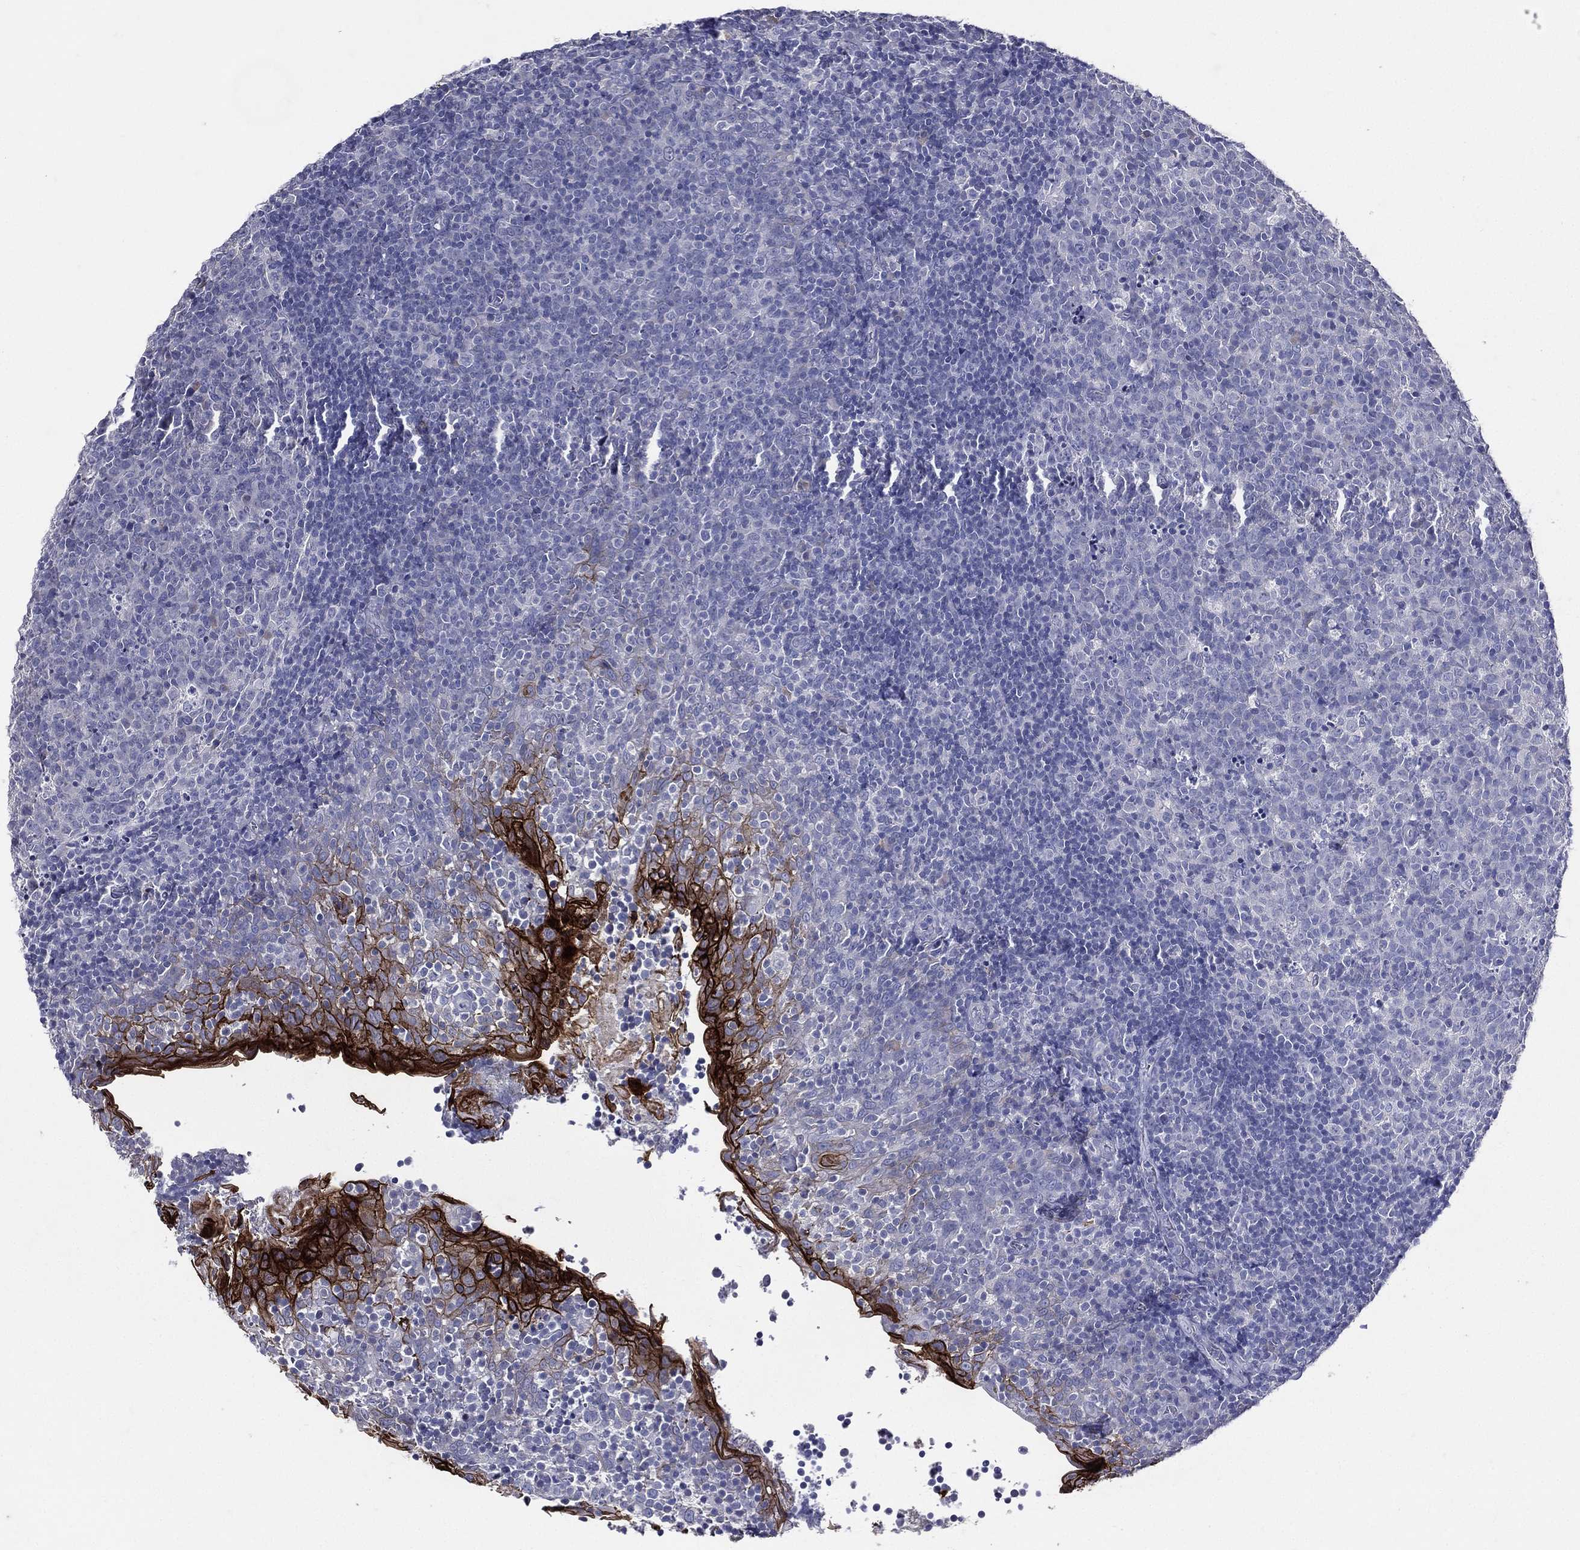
{"staining": {"intensity": "negative", "quantity": "none", "location": "none"}, "tissue": "tonsil", "cell_type": "Germinal center cells", "image_type": "normal", "snomed": [{"axis": "morphology", "description": "Normal tissue, NOS"}, {"axis": "topography", "description": "Tonsil"}], "caption": "An IHC micrograph of benign tonsil is shown. There is no staining in germinal center cells of tonsil. (DAB immunohistochemistry (IHC) visualized using brightfield microscopy, high magnification).", "gene": "TGM1", "patient": {"sex": "female", "age": 5}}